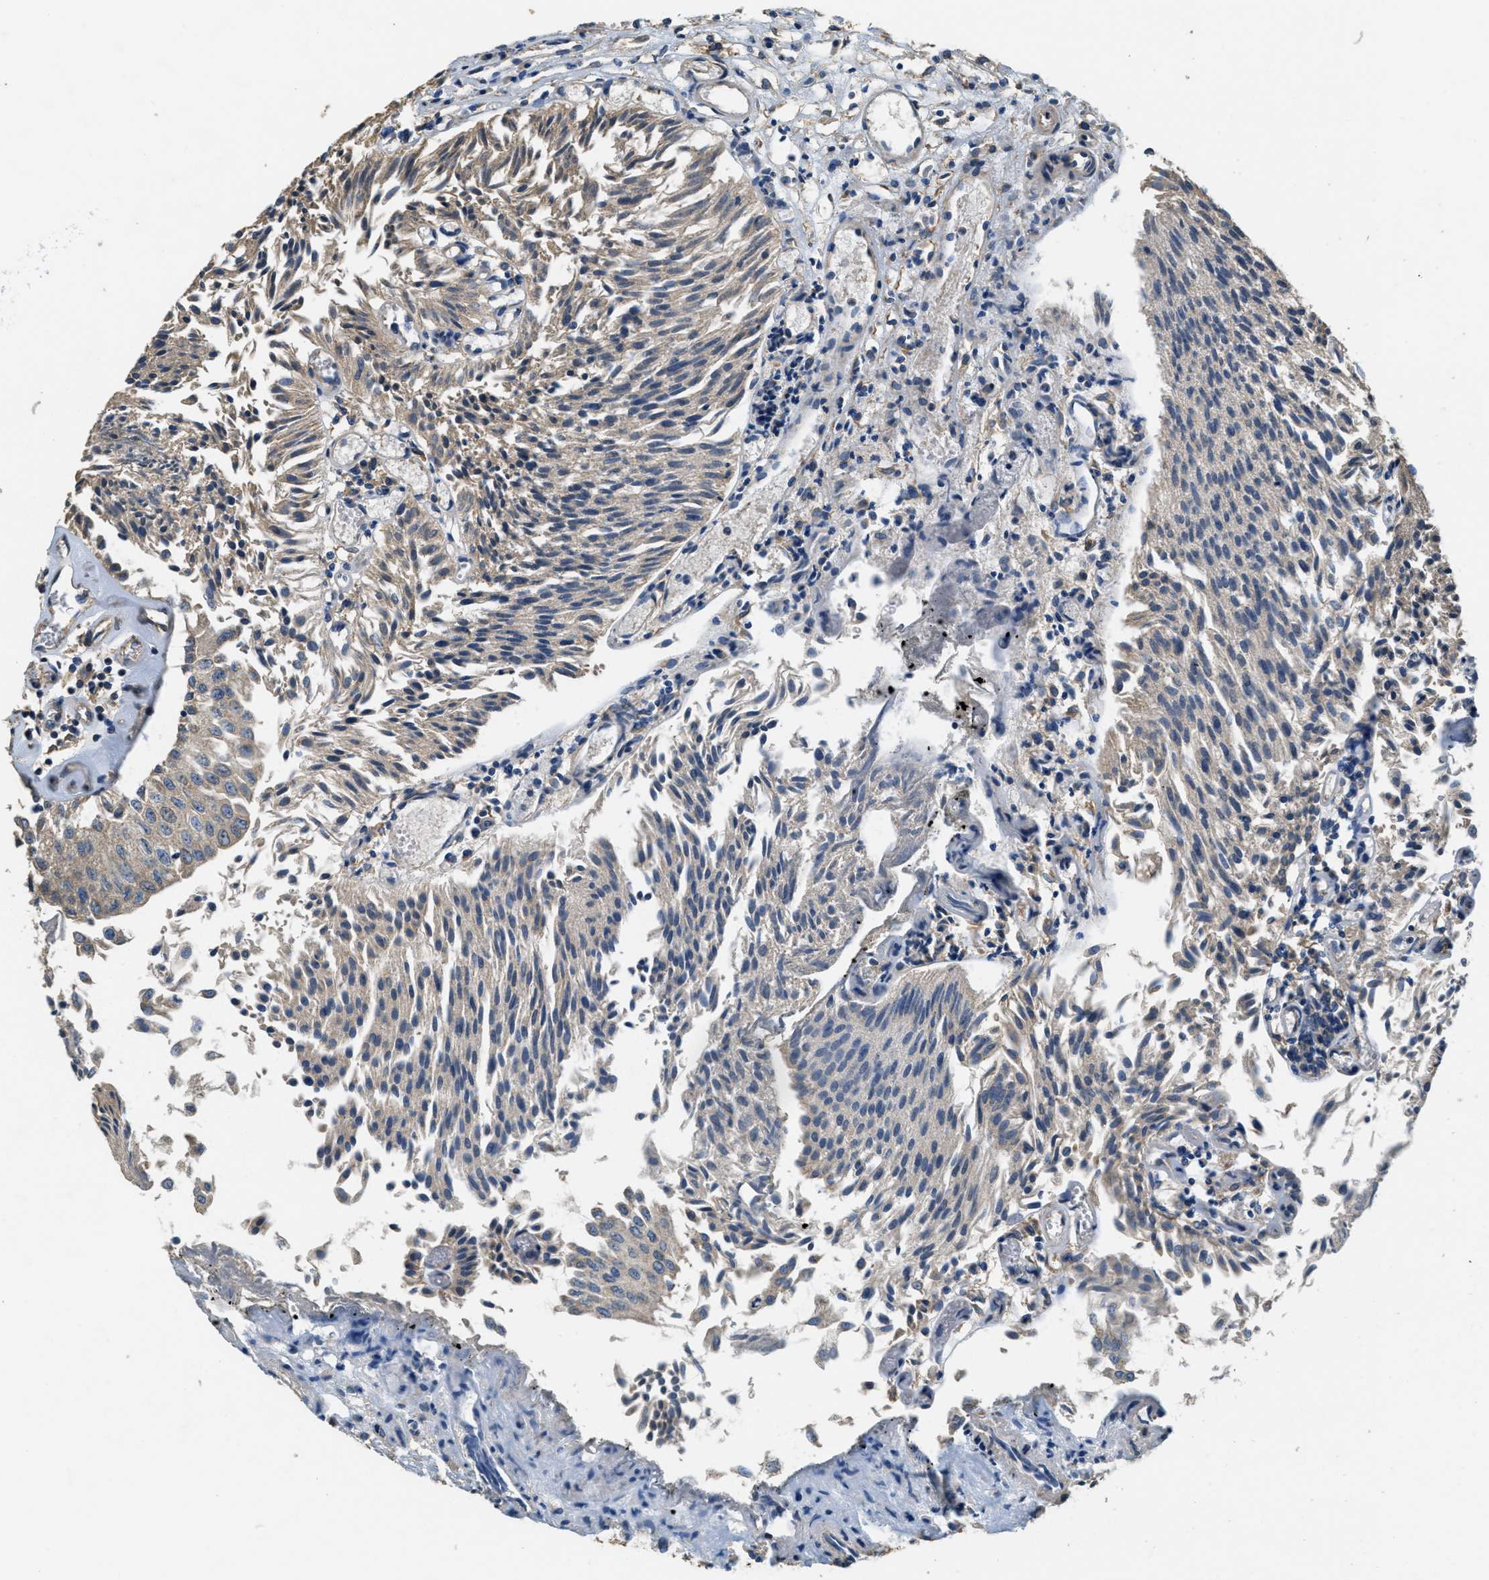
{"staining": {"intensity": "weak", "quantity": "<25%", "location": "cytoplasmic/membranous"}, "tissue": "urothelial cancer", "cell_type": "Tumor cells", "image_type": "cancer", "snomed": [{"axis": "morphology", "description": "Urothelial carcinoma, Low grade"}, {"axis": "topography", "description": "Urinary bladder"}], "caption": "IHC of human urothelial cancer exhibits no expression in tumor cells. Nuclei are stained in blue.", "gene": "THBS2", "patient": {"sex": "male", "age": 86}}